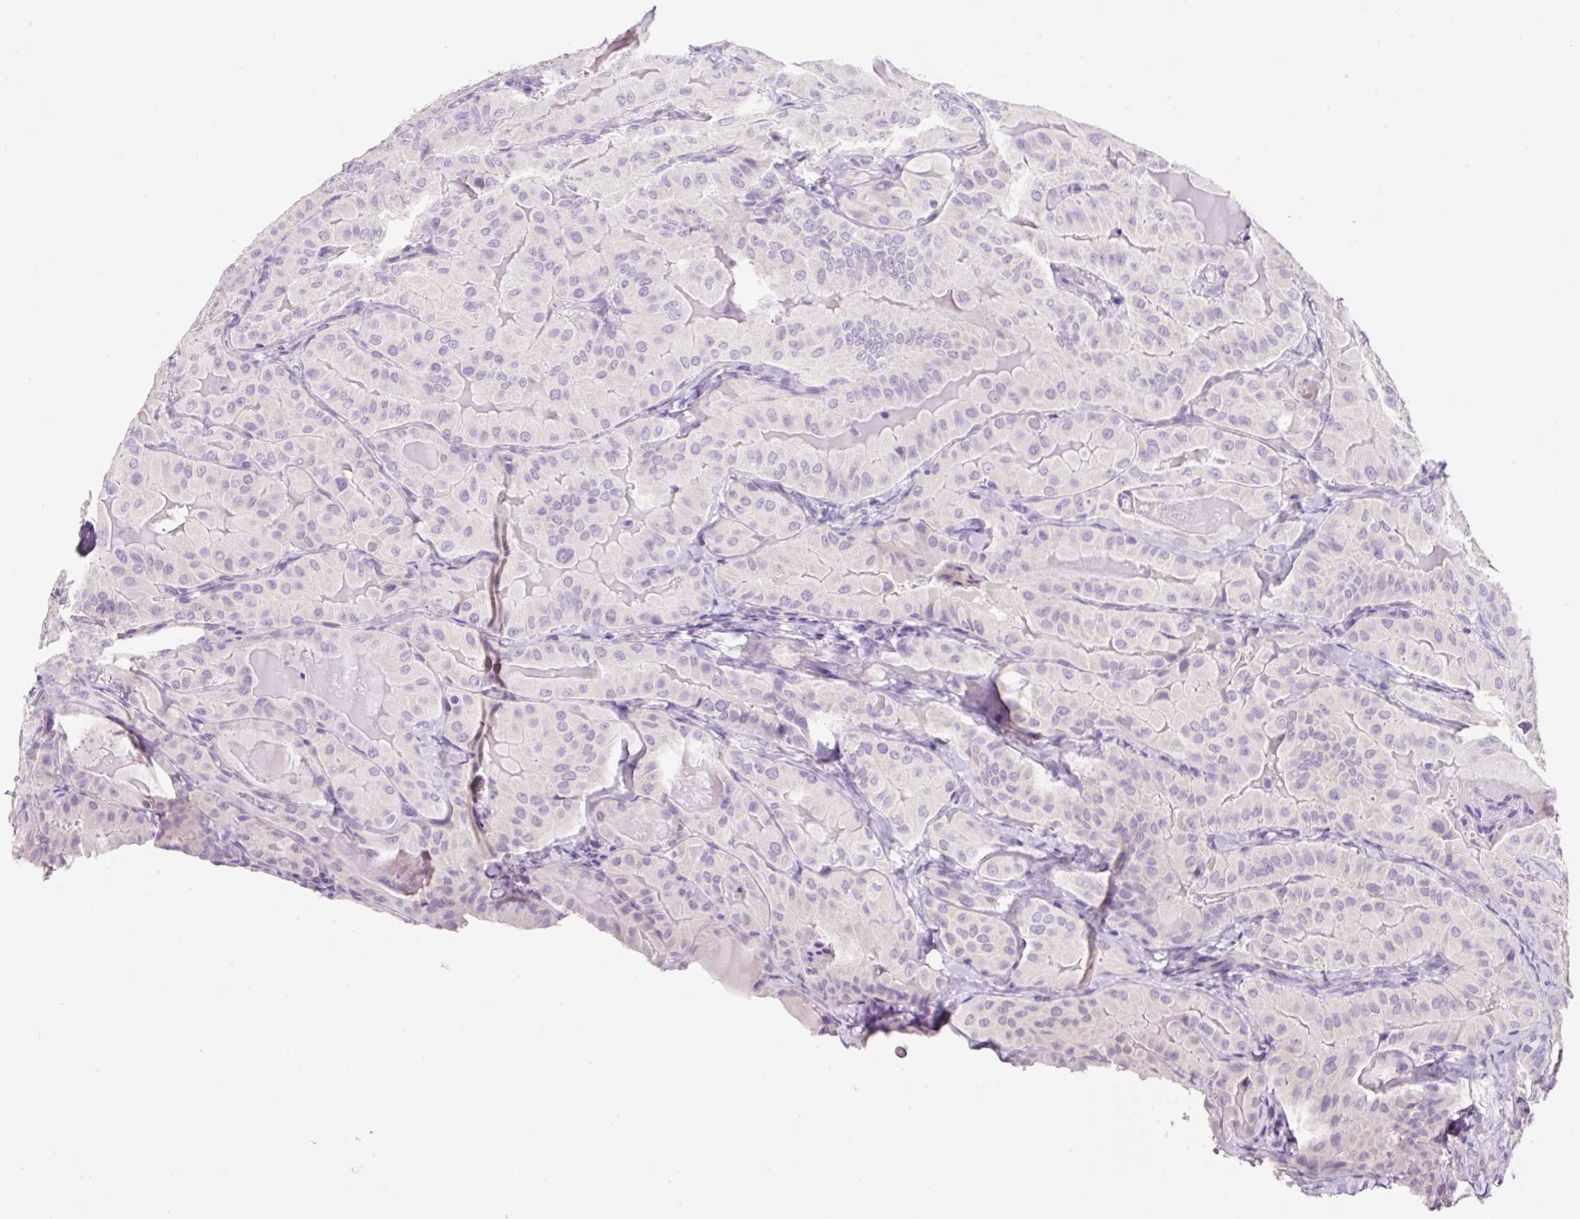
{"staining": {"intensity": "negative", "quantity": "none", "location": "none"}, "tissue": "thyroid cancer", "cell_type": "Tumor cells", "image_type": "cancer", "snomed": [{"axis": "morphology", "description": "Papillary adenocarcinoma, NOS"}, {"axis": "topography", "description": "Thyroid gland"}], "caption": "Histopathology image shows no significant protein expression in tumor cells of papillary adenocarcinoma (thyroid).", "gene": "SYP", "patient": {"sex": "female", "age": 68}}